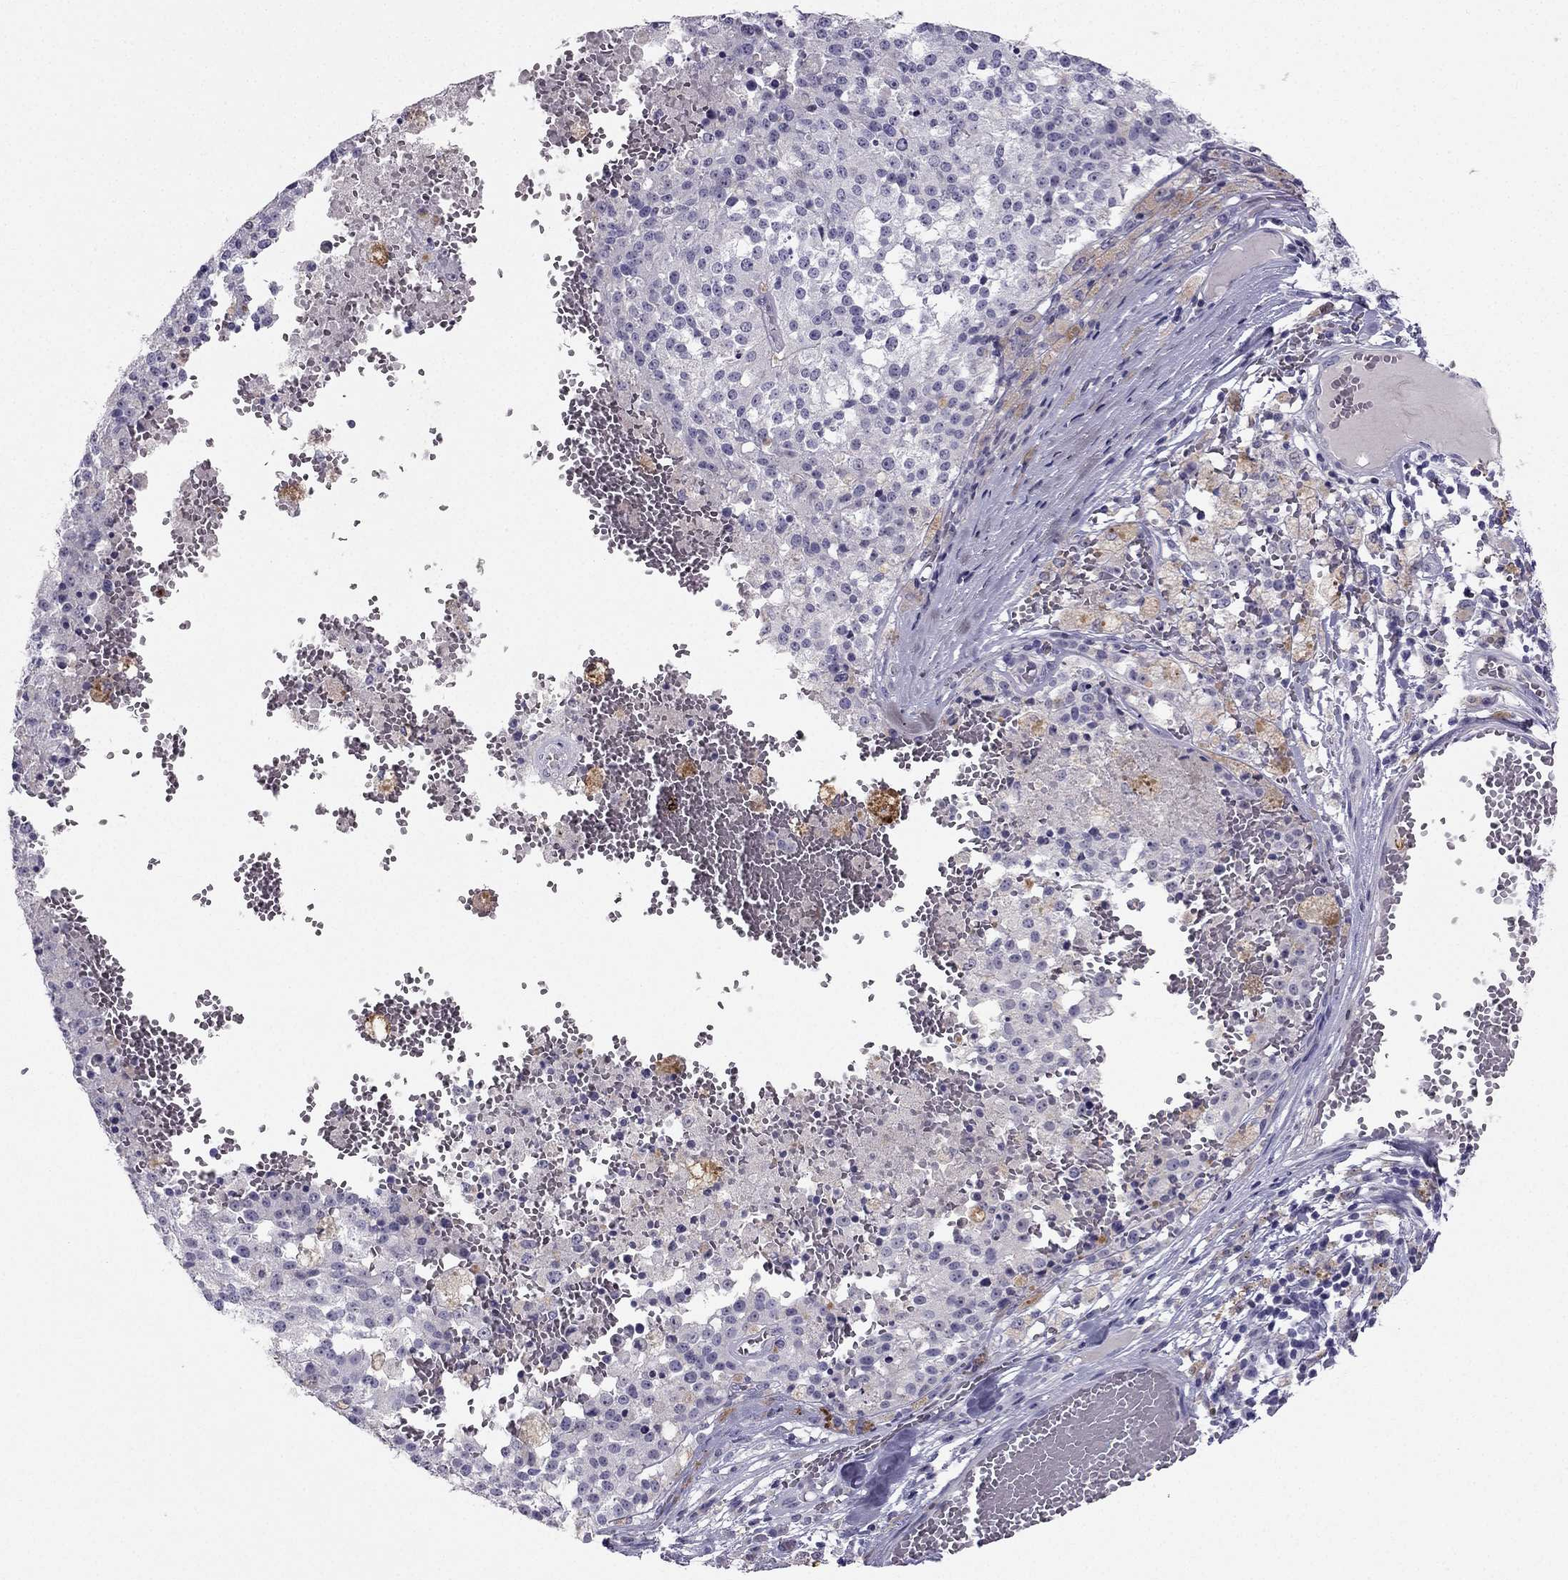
{"staining": {"intensity": "negative", "quantity": "none", "location": "none"}, "tissue": "melanoma", "cell_type": "Tumor cells", "image_type": "cancer", "snomed": [{"axis": "morphology", "description": "Malignant melanoma, Metastatic site"}, {"axis": "topography", "description": "Lymph node"}], "caption": "Immunohistochemistry micrograph of human malignant melanoma (metastatic site) stained for a protein (brown), which reveals no staining in tumor cells.", "gene": "LMTK3", "patient": {"sex": "female", "age": 64}}